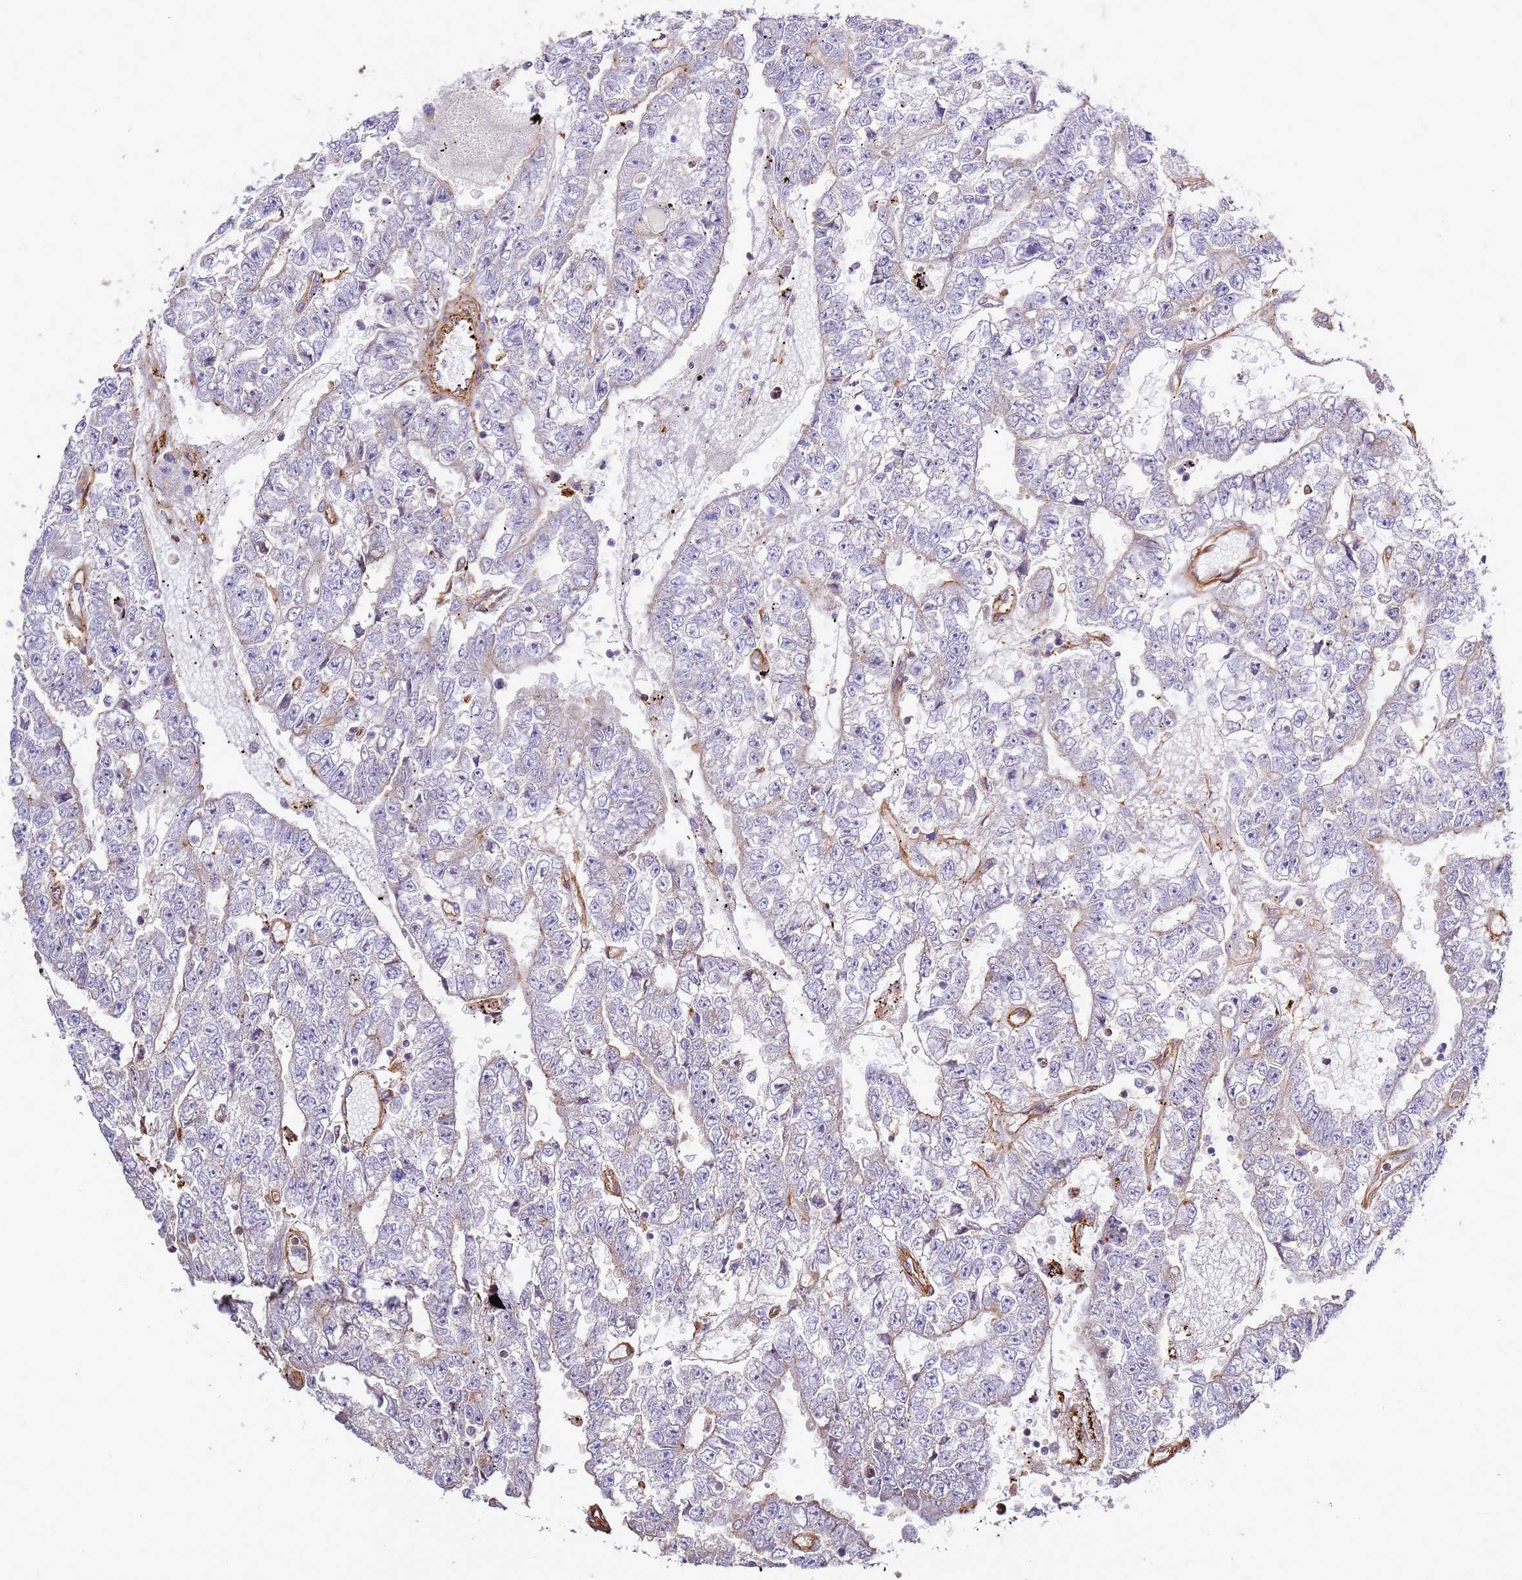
{"staining": {"intensity": "negative", "quantity": "none", "location": "none"}, "tissue": "testis cancer", "cell_type": "Tumor cells", "image_type": "cancer", "snomed": [{"axis": "morphology", "description": "Carcinoma, Embryonal, NOS"}, {"axis": "topography", "description": "Testis"}], "caption": "Tumor cells show no significant staining in embryonal carcinoma (testis).", "gene": "MRGPRE", "patient": {"sex": "male", "age": 25}}